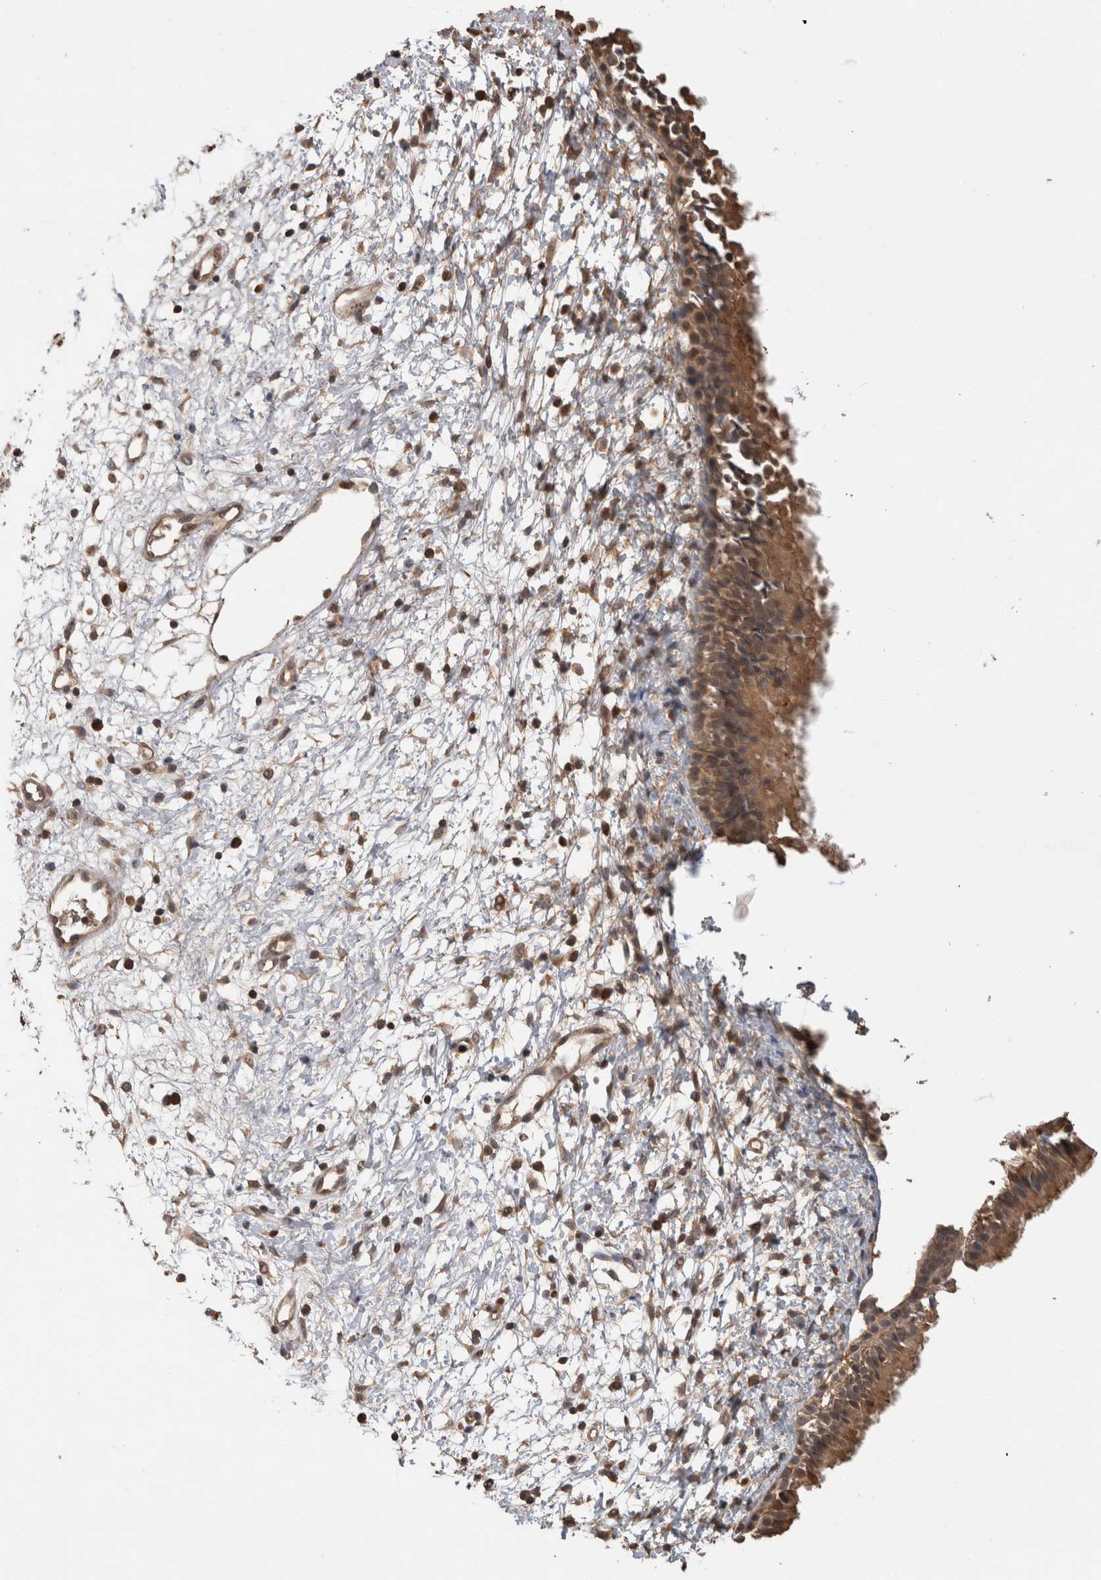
{"staining": {"intensity": "moderate", "quantity": "25%-75%", "location": "cytoplasmic/membranous"}, "tissue": "nasopharynx", "cell_type": "Respiratory epithelial cells", "image_type": "normal", "snomed": [{"axis": "morphology", "description": "Normal tissue, NOS"}, {"axis": "topography", "description": "Nasopharynx"}], "caption": "Approximately 25%-75% of respiratory epithelial cells in unremarkable nasopharynx reveal moderate cytoplasmic/membranous protein expression as visualized by brown immunohistochemical staining.", "gene": "TRIM5", "patient": {"sex": "male", "age": 22}}